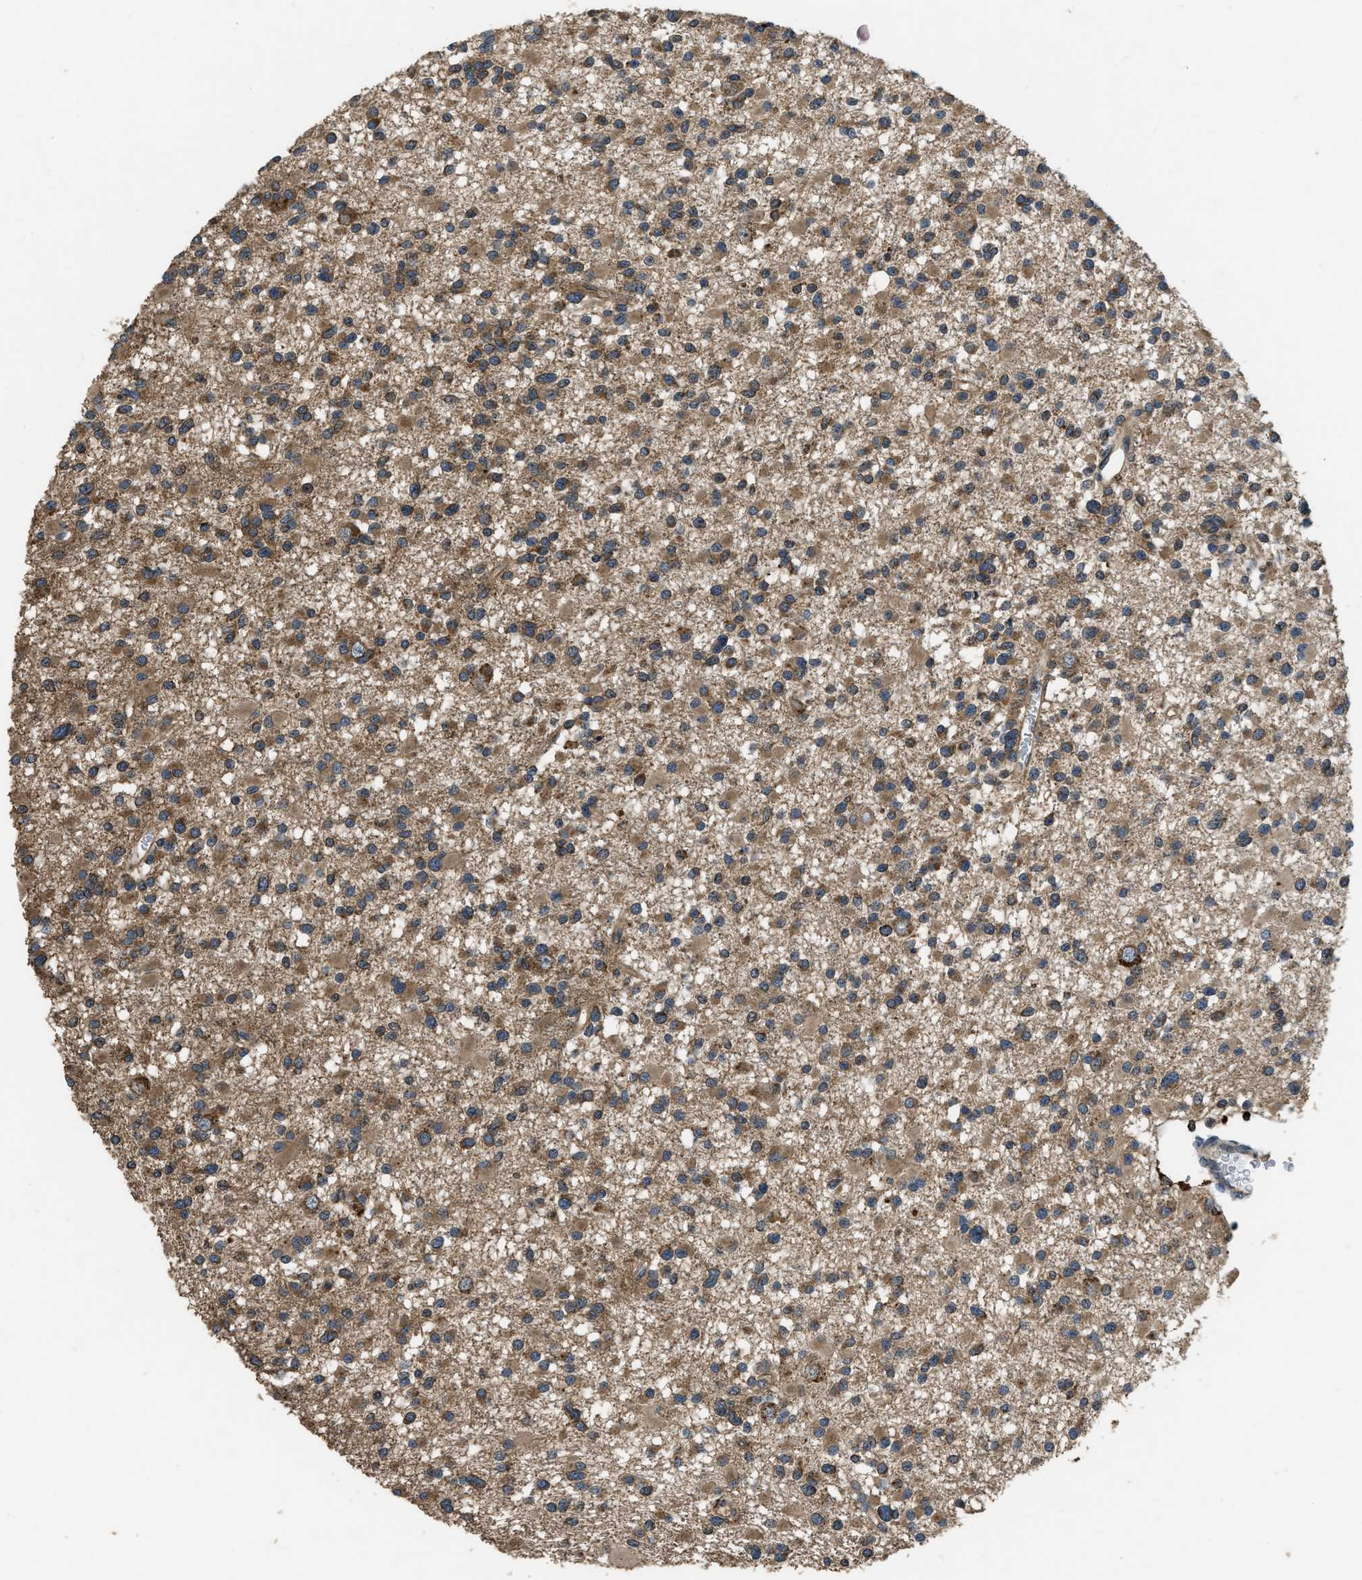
{"staining": {"intensity": "moderate", "quantity": ">75%", "location": "cytoplasmic/membranous"}, "tissue": "glioma", "cell_type": "Tumor cells", "image_type": "cancer", "snomed": [{"axis": "morphology", "description": "Glioma, malignant, Low grade"}, {"axis": "topography", "description": "Brain"}], "caption": "Protein expression by IHC shows moderate cytoplasmic/membranous expression in approximately >75% of tumor cells in malignant glioma (low-grade). (DAB (3,3'-diaminobenzidine) IHC with brightfield microscopy, high magnification).", "gene": "GGH", "patient": {"sex": "female", "age": 22}}